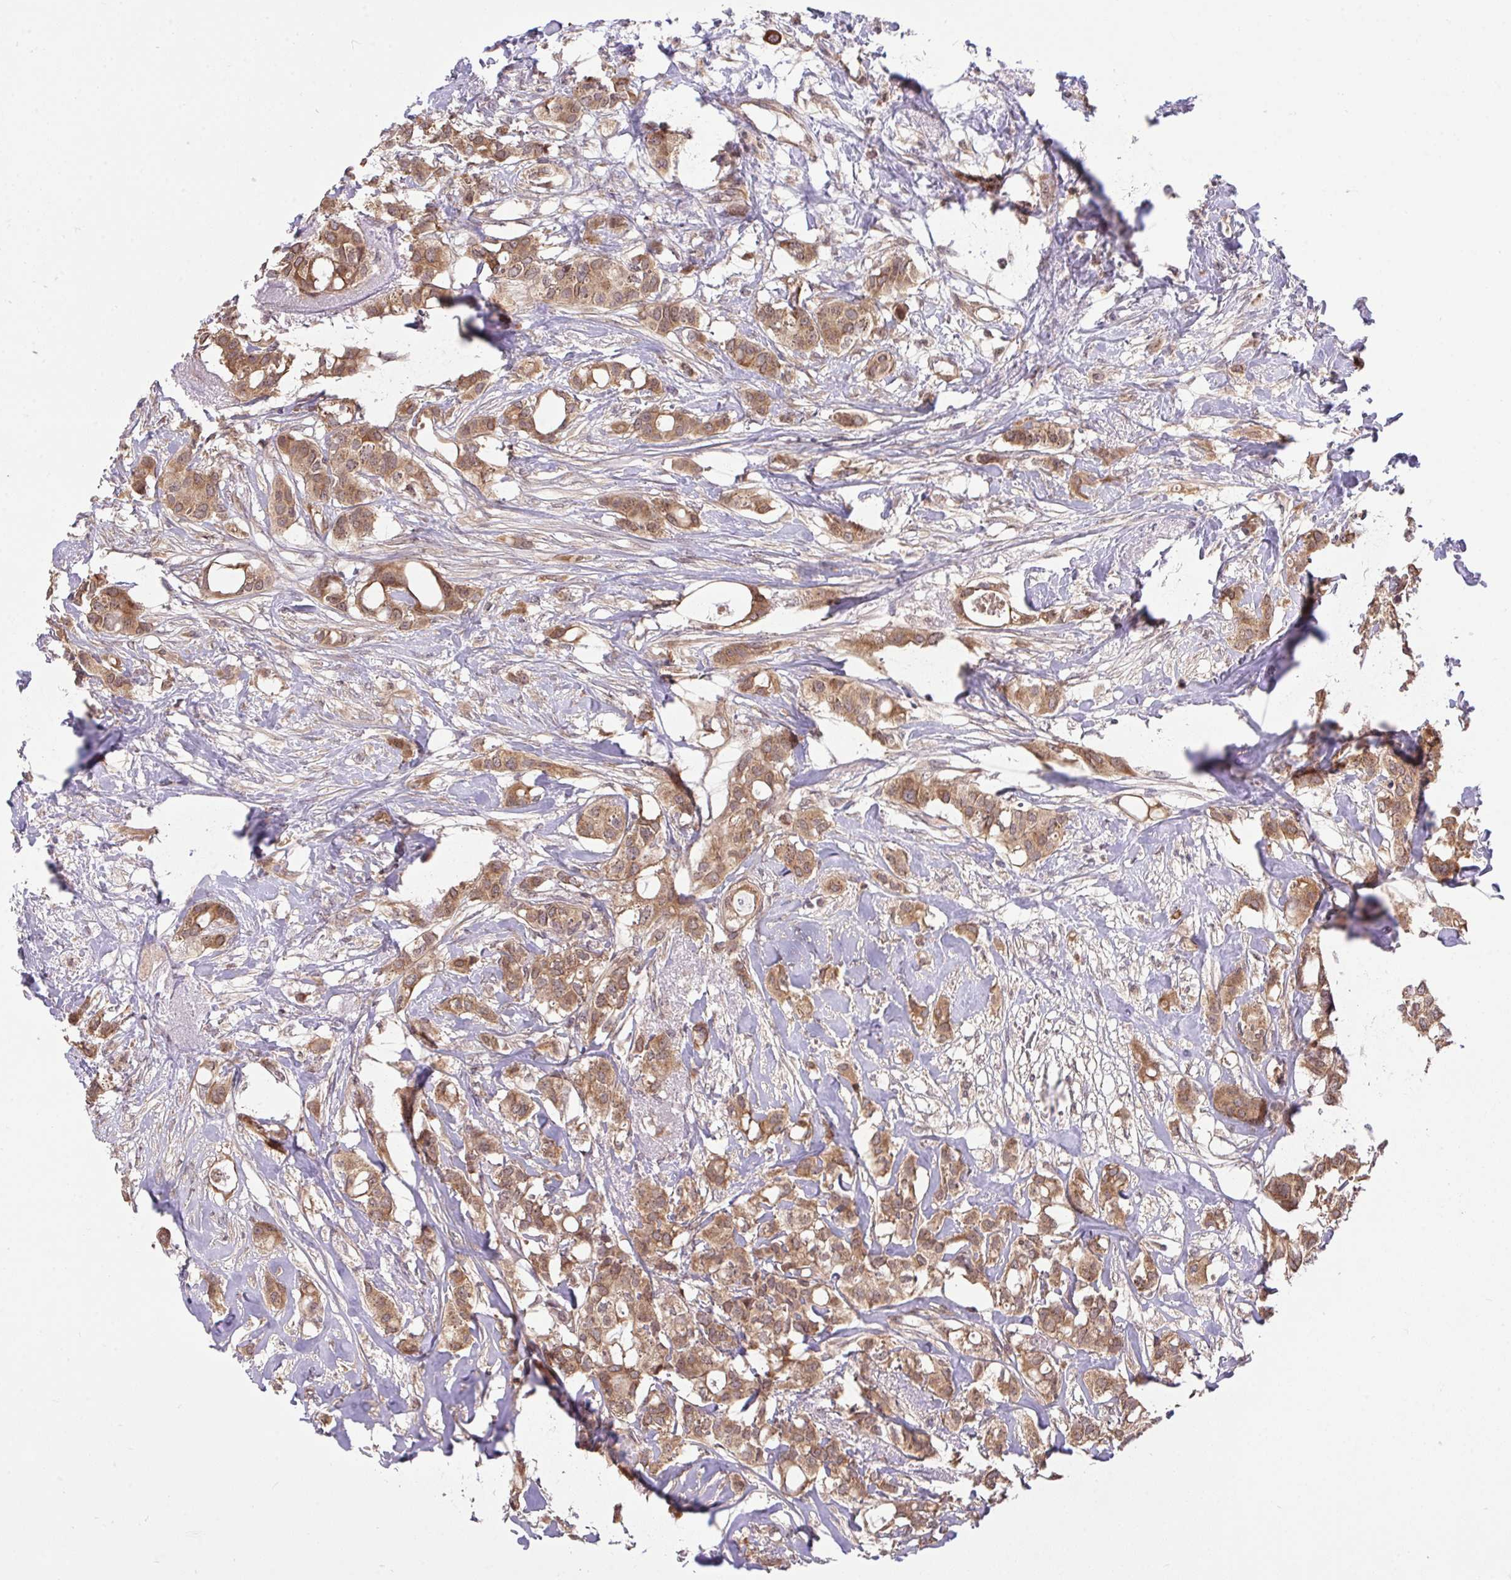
{"staining": {"intensity": "moderate", "quantity": ">75%", "location": "cytoplasmic/membranous"}, "tissue": "breast cancer", "cell_type": "Tumor cells", "image_type": "cancer", "snomed": [{"axis": "morphology", "description": "Duct carcinoma"}, {"axis": "topography", "description": "Breast"}], "caption": "A histopathology image of human intraductal carcinoma (breast) stained for a protein exhibits moderate cytoplasmic/membranous brown staining in tumor cells.", "gene": "ERI1", "patient": {"sex": "female", "age": 62}}